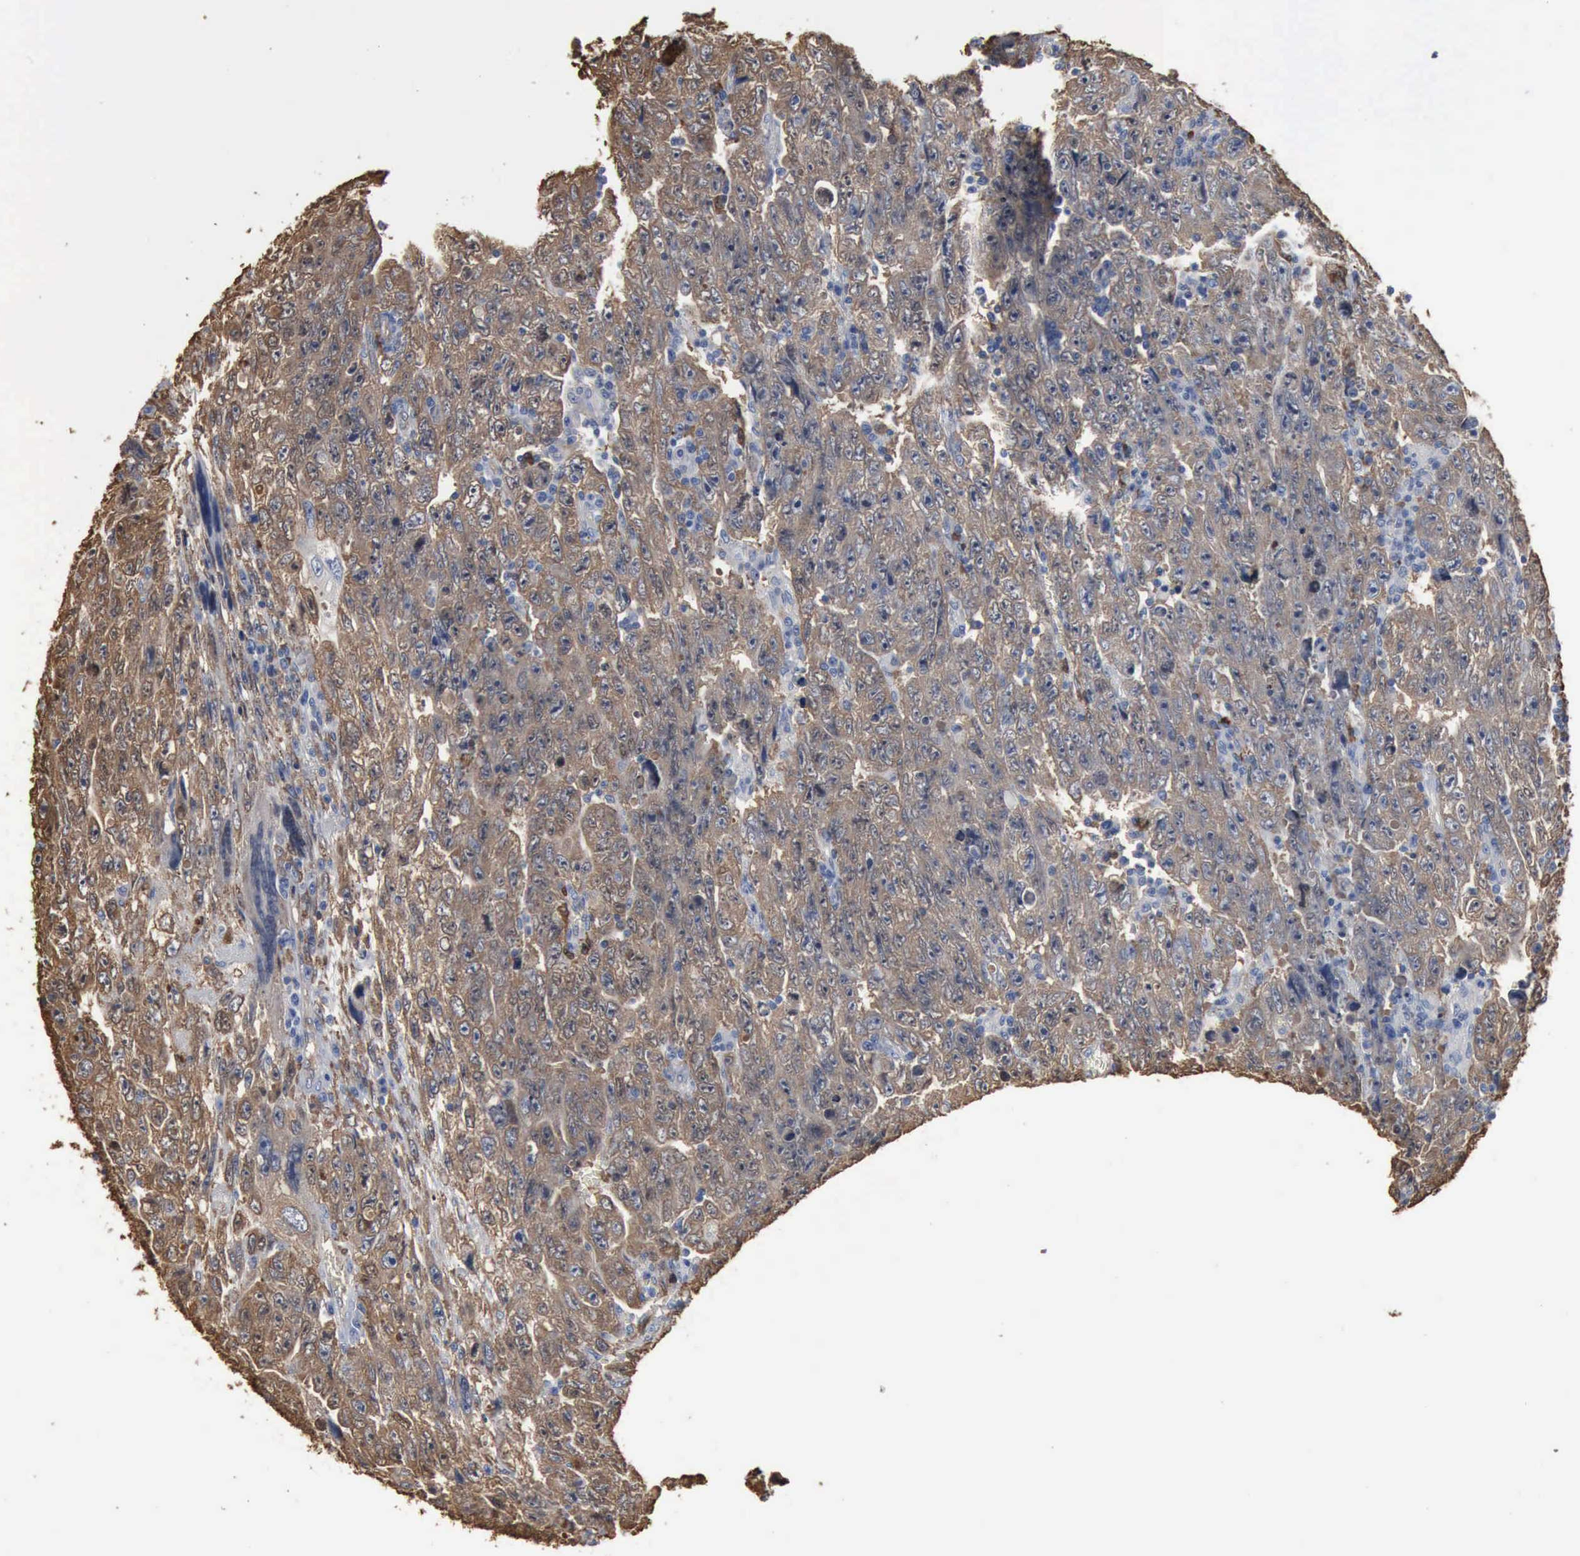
{"staining": {"intensity": "strong", "quantity": ">75%", "location": "cytoplasmic/membranous"}, "tissue": "testis cancer", "cell_type": "Tumor cells", "image_type": "cancer", "snomed": [{"axis": "morphology", "description": "Carcinoma, Embryonal, NOS"}, {"axis": "topography", "description": "Testis"}], "caption": "Embryonal carcinoma (testis) tissue demonstrates strong cytoplasmic/membranous staining in approximately >75% of tumor cells", "gene": "FSCN1", "patient": {"sex": "male", "age": 28}}